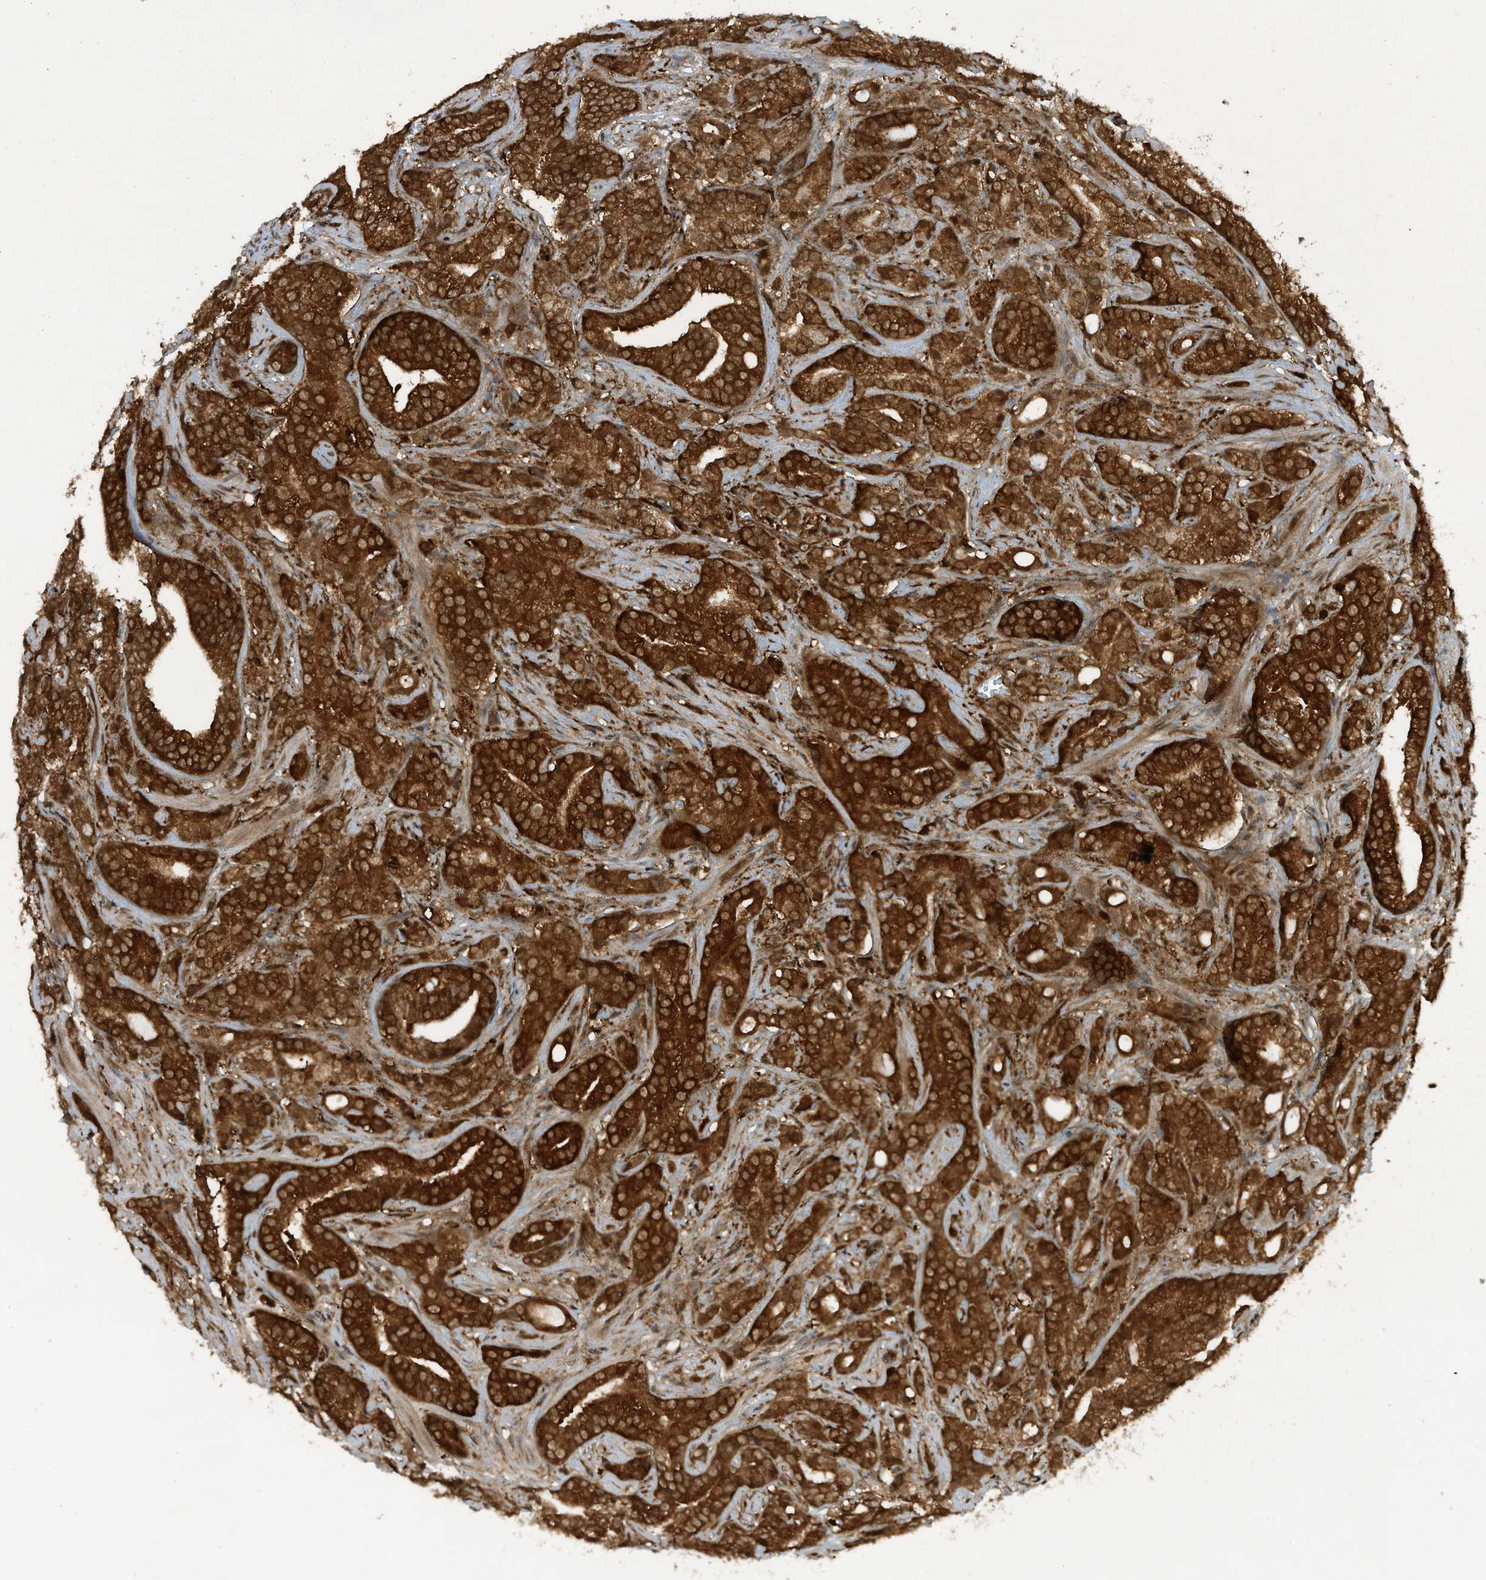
{"staining": {"intensity": "strong", "quantity": ">75%", "location": "cytoplasmic/membranous"}, "tissue": "prostate cancer", "cell_type": "Tumor cells", "image_type": "cancer", "snomed": [{"axis": "morphology", "description": "Adenocarcinoma, High grade"}, {"axis": "topography", "description": "Prostate"}], "caption": "Immunohistochemical staining of prostate cancer (adenocarcinoma (high-grade)) shows strong cytoplasmic/membranous protein expression in approximately >75% of tumor cells.", "gene": "CERT1", "patient": {"sex": "male", "age": 57}}